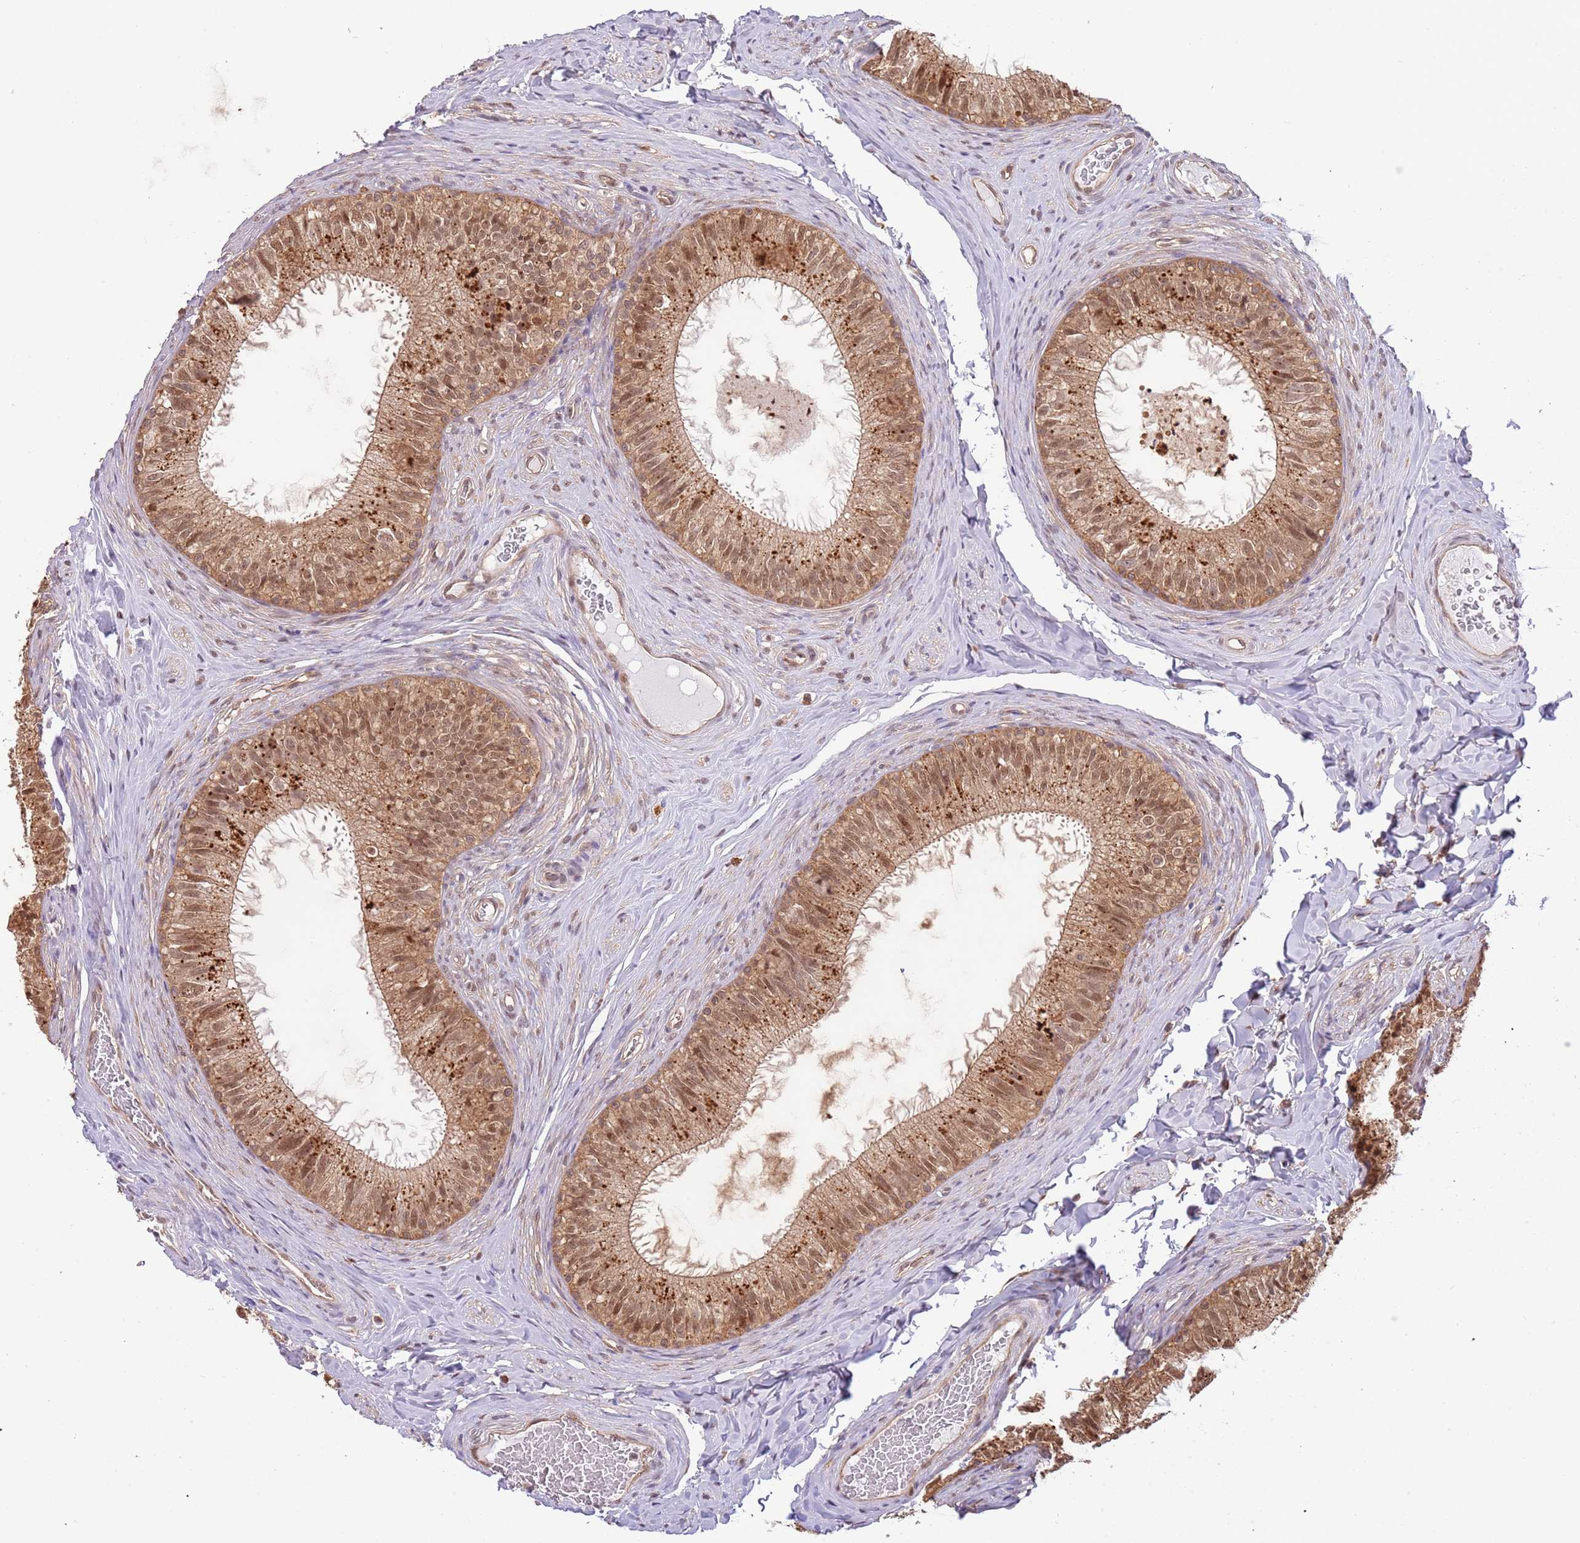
{"staining": {"intensity": "moderate", "quantity": ">75%", "location": "cytoplasmic/membranous,nuclear"}, "tissue": "epididymis", "cell_type": "Glandular cells", "image_type": "normal", "snomed": [{"axis": "morphology", "description": "Normal tissue, NOS"}, {"axis": "topography", "description": "Epididymis"}], "caption": "This histopathology image exhibits immunohistochemistry staining of benign epididymis, with medium moderate cytoplasmic/membranous,nuclear staining in approximately >75% of glandular cells.", "gene": "PLSCR5", "patient": {"sex": "male", "age": 34}}